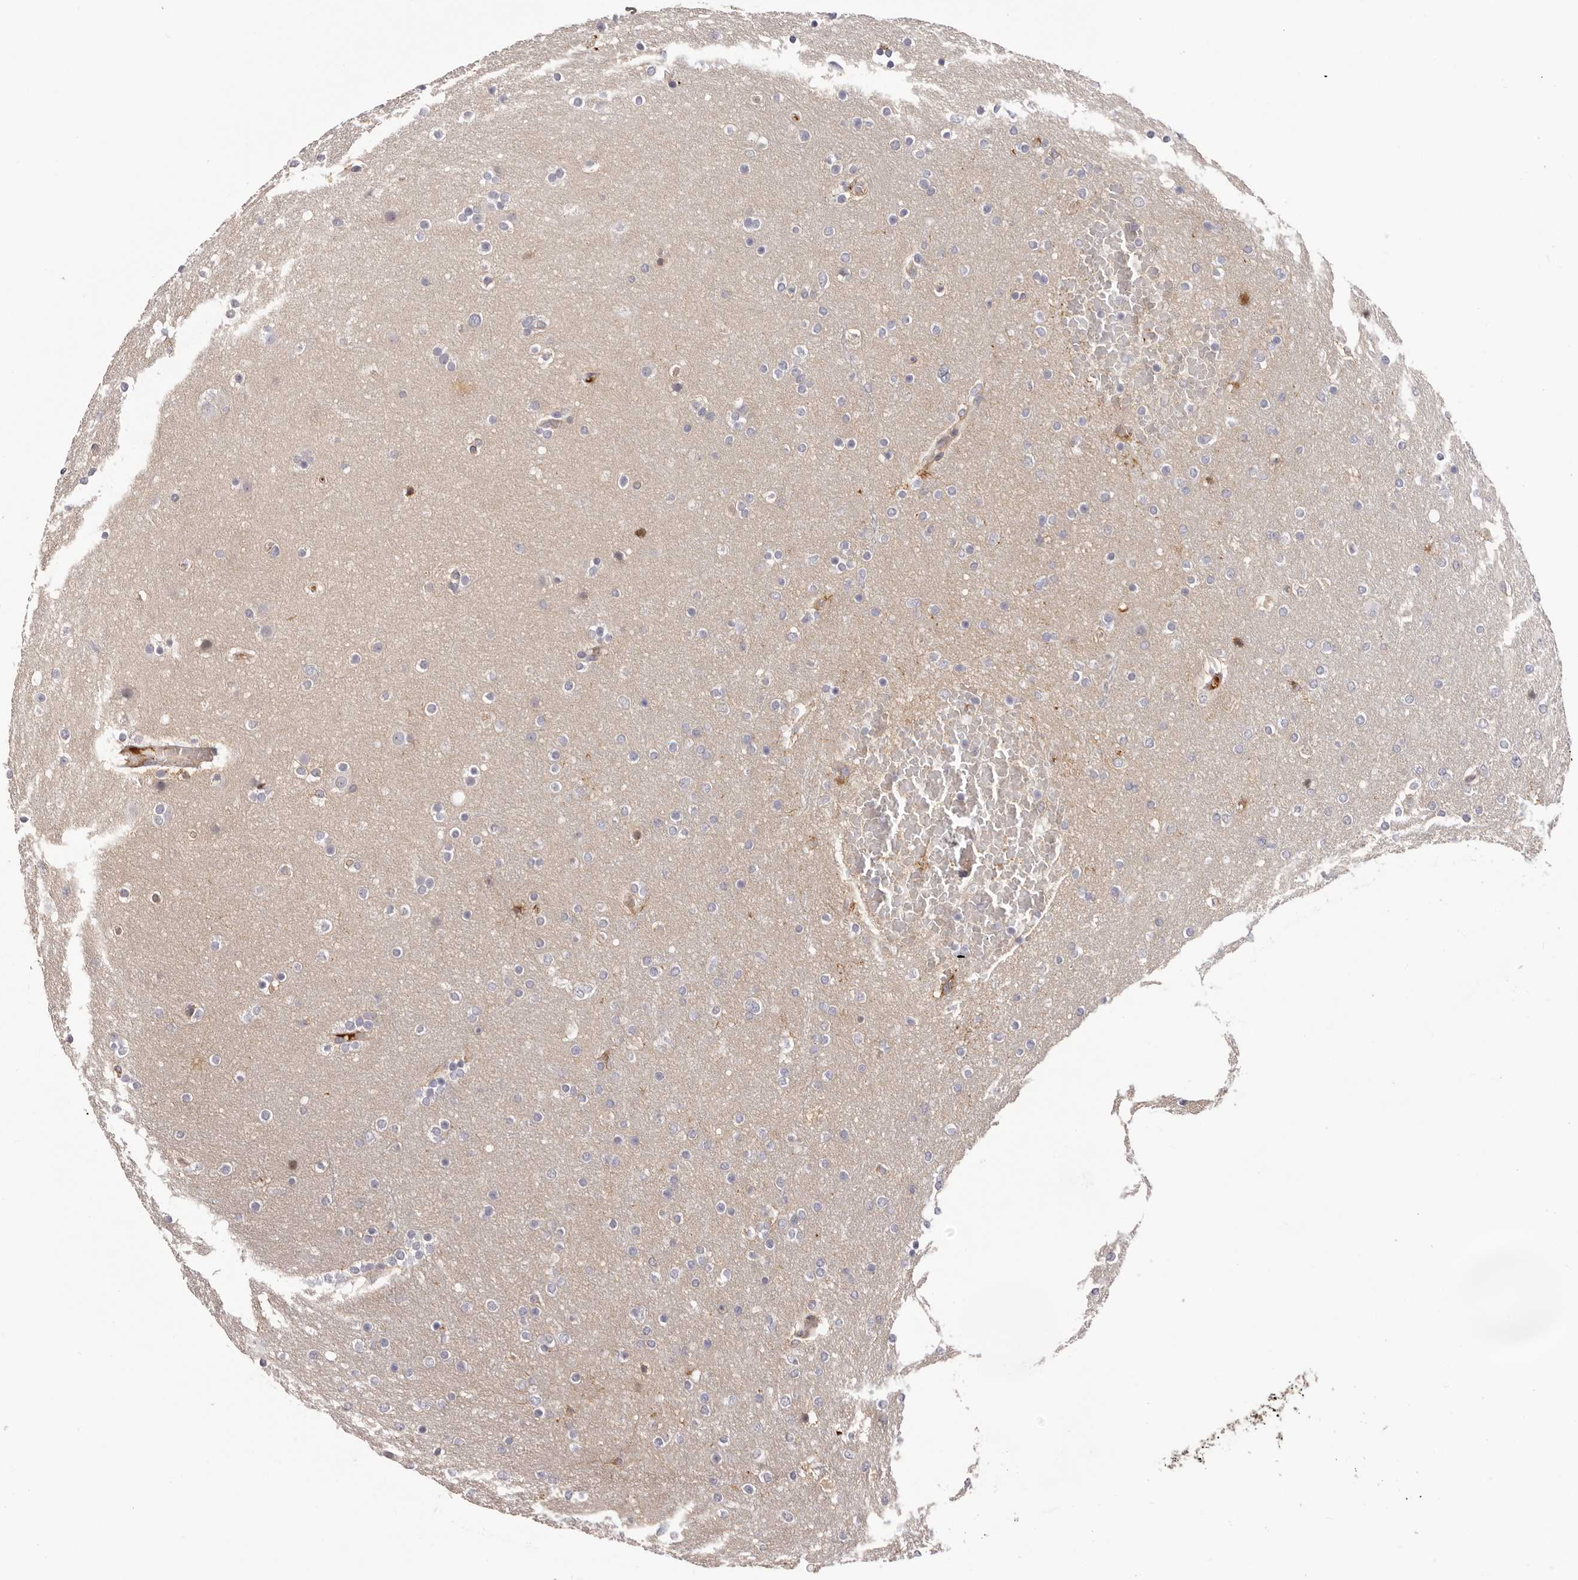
{"staining": {"intensity": "negative", "quantity": "none", "location": "none"}, "tissue": "glioma", "cell_type": "Tumor cells", "image_type": "cancer", "snomed": [{"axis": "morphology", "description": "Glioma, malignant, High grade"}, {"axis": "topography", "description": "Cerebral cortex"}], "caption": "There is no significant expression in tumor cells of glioma. The staining is performed using DAB (3,3'-diaminobenzidine) brown chromogen with nuclei counter-stained in using hematoxylin.", "gene": "OTUD3", "patient": {"sex": "female", "age": 36}}